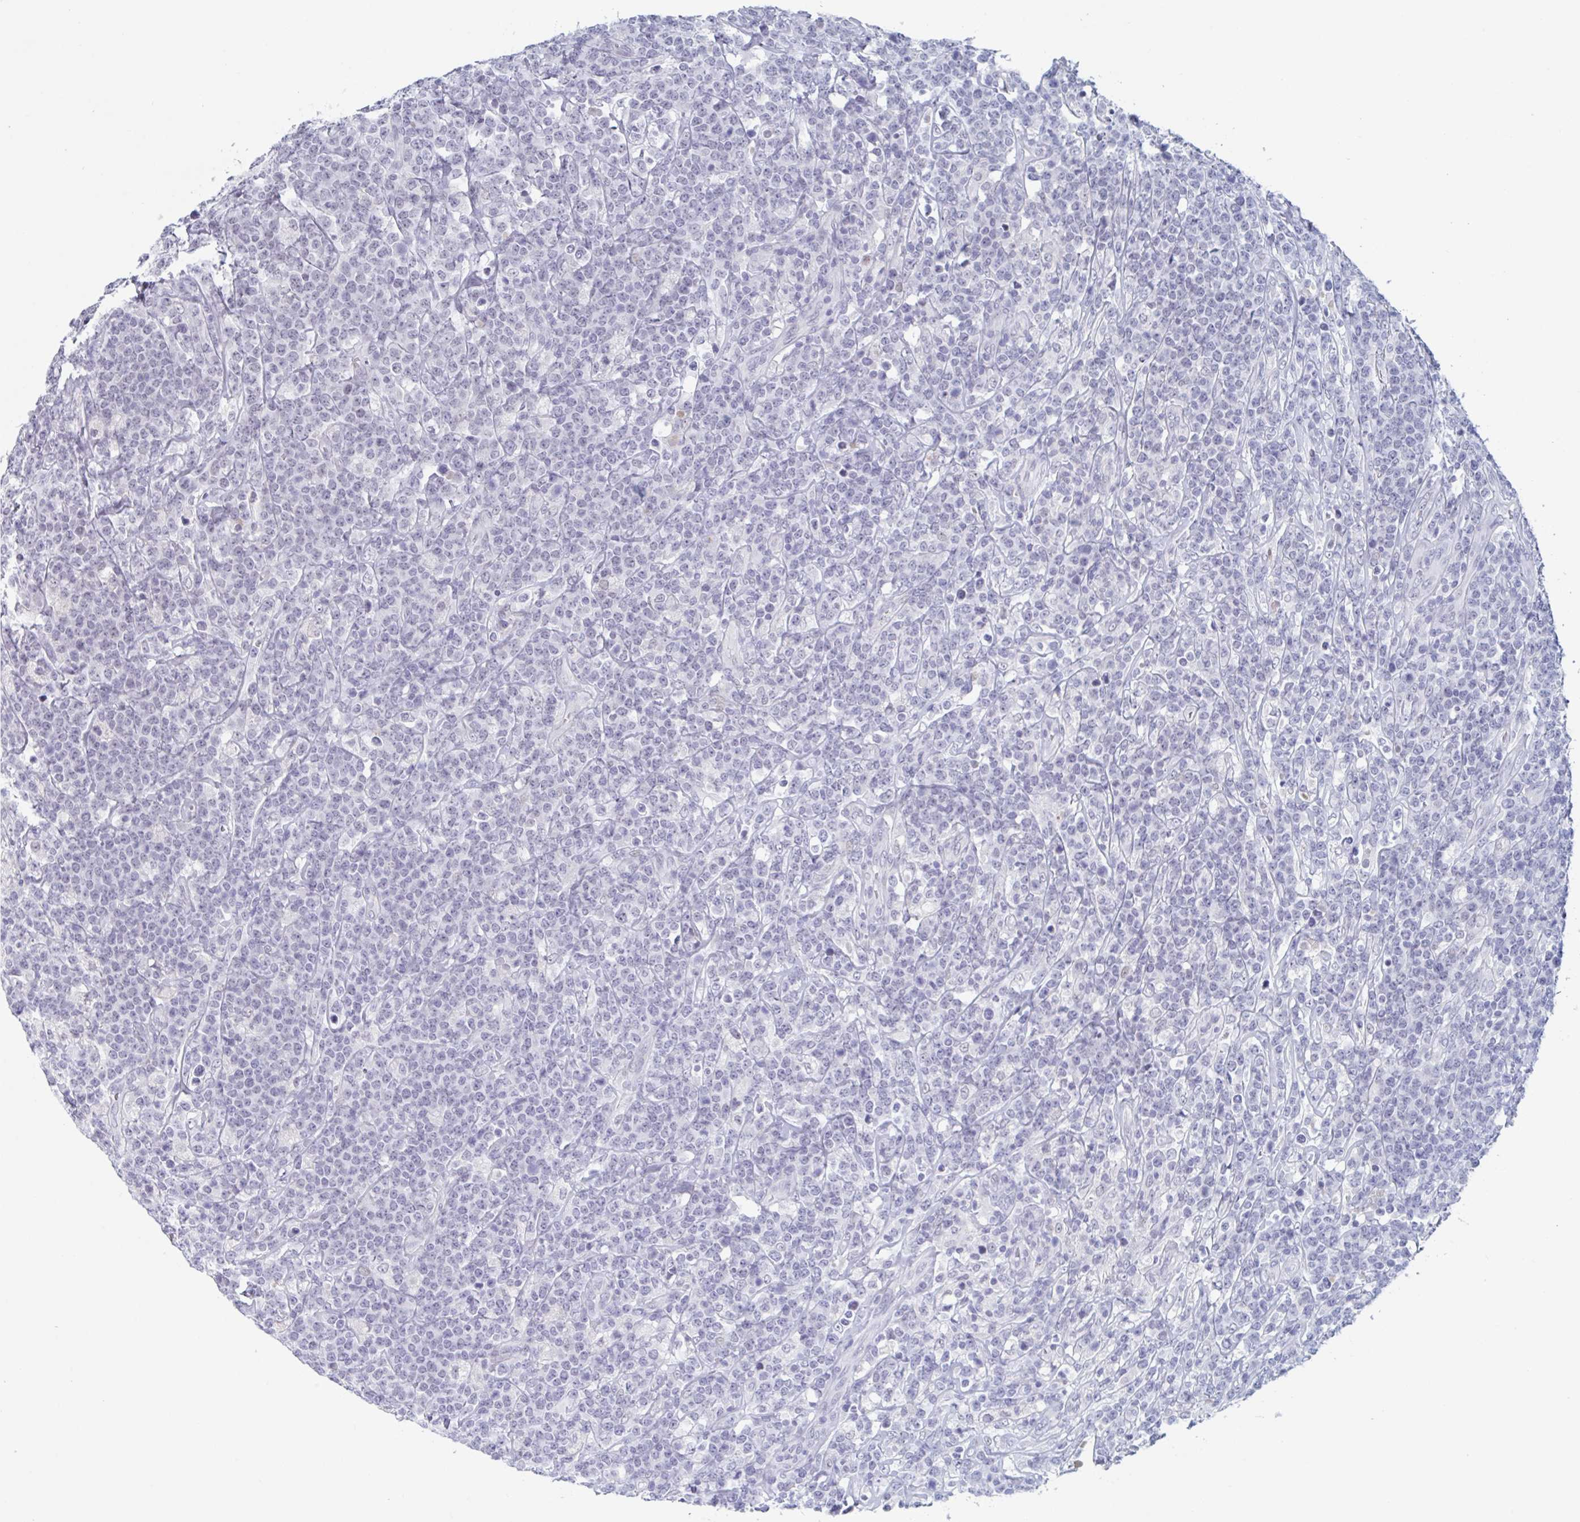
{"staining": {"intensity": "negative", "quantity": "none", "location": "none"}, "tissue": "lymphoma", "cell_type": "Tumor cells", "image_type": "cancer", "snomed": [{"axis": "morphology", "description": "Malignant lymphoma, non-Hodgkin's type, High grade"}, {"axis": "topography", "description": "Small intestine"}], "caption": "Tumor cells are negative for brown protein staining in lymphoma.", "gene": "KDM4D", "patient": {"sex": "male", "age": 8}}